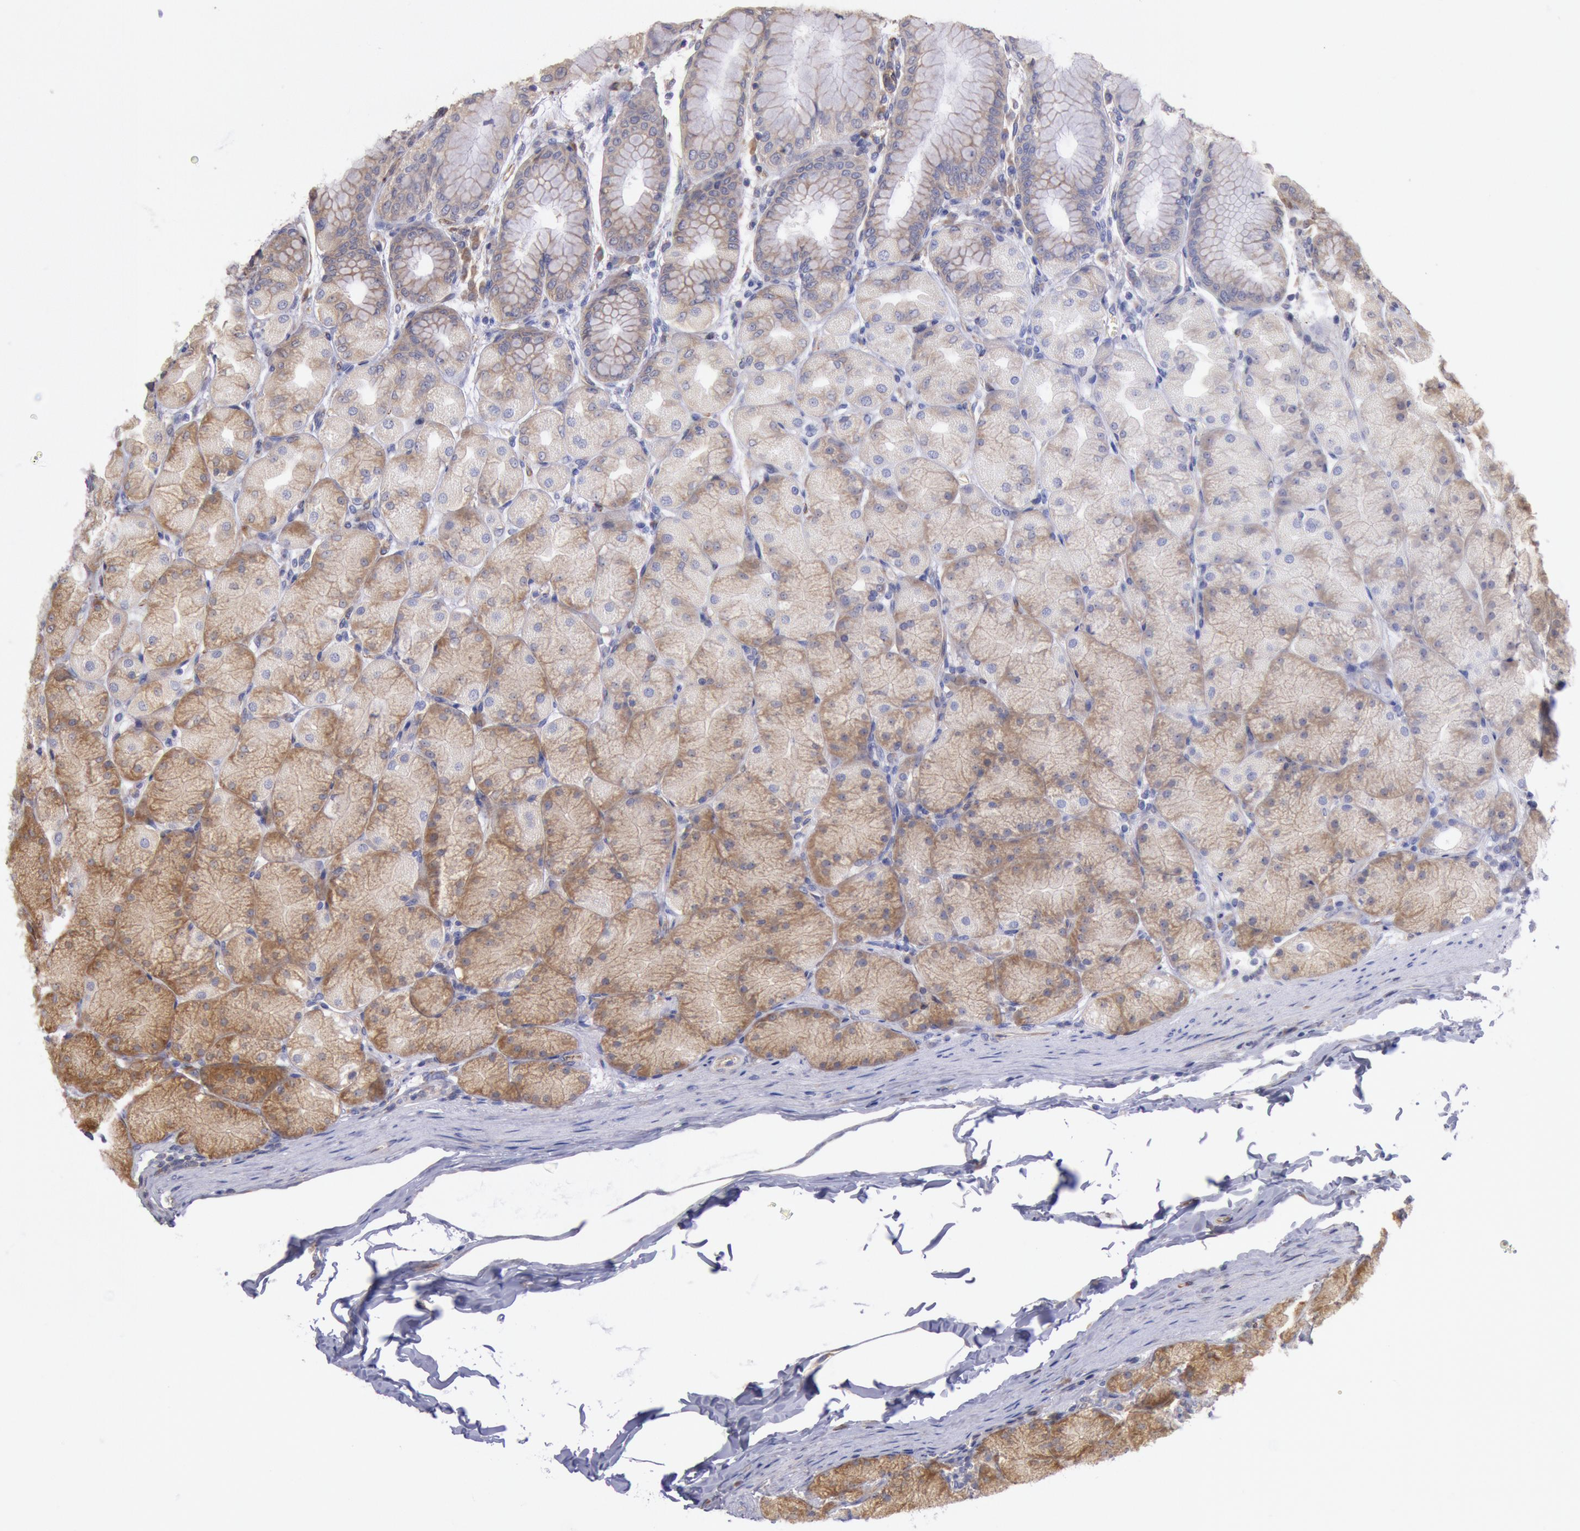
{"staining": {"intensity": "moderate", "quantity": "25%-75%", "location": "cytoplasmic/membranous"}, "tissue": "stomach", "cell_type": "Glandular cells", "image_type": "normal", "snomed": [{"axis": "morphology", "description": "Normal tissue, NOS"}, {"axis": "topography", "description": "Stomach, upper"}], "caption": "Protein staining of normal stomach displays moderate cytoplasmic/membranous positivity in about 25%-75% of glandular cells. The protein is stained brown, and the nuclei are stained in blue (DAB (3,3'-diaminobenzidine) IHC with brightfield microscopy, high magnification).", "gene": "DRG1", "patient": {"sex": "female", "age": 56}}